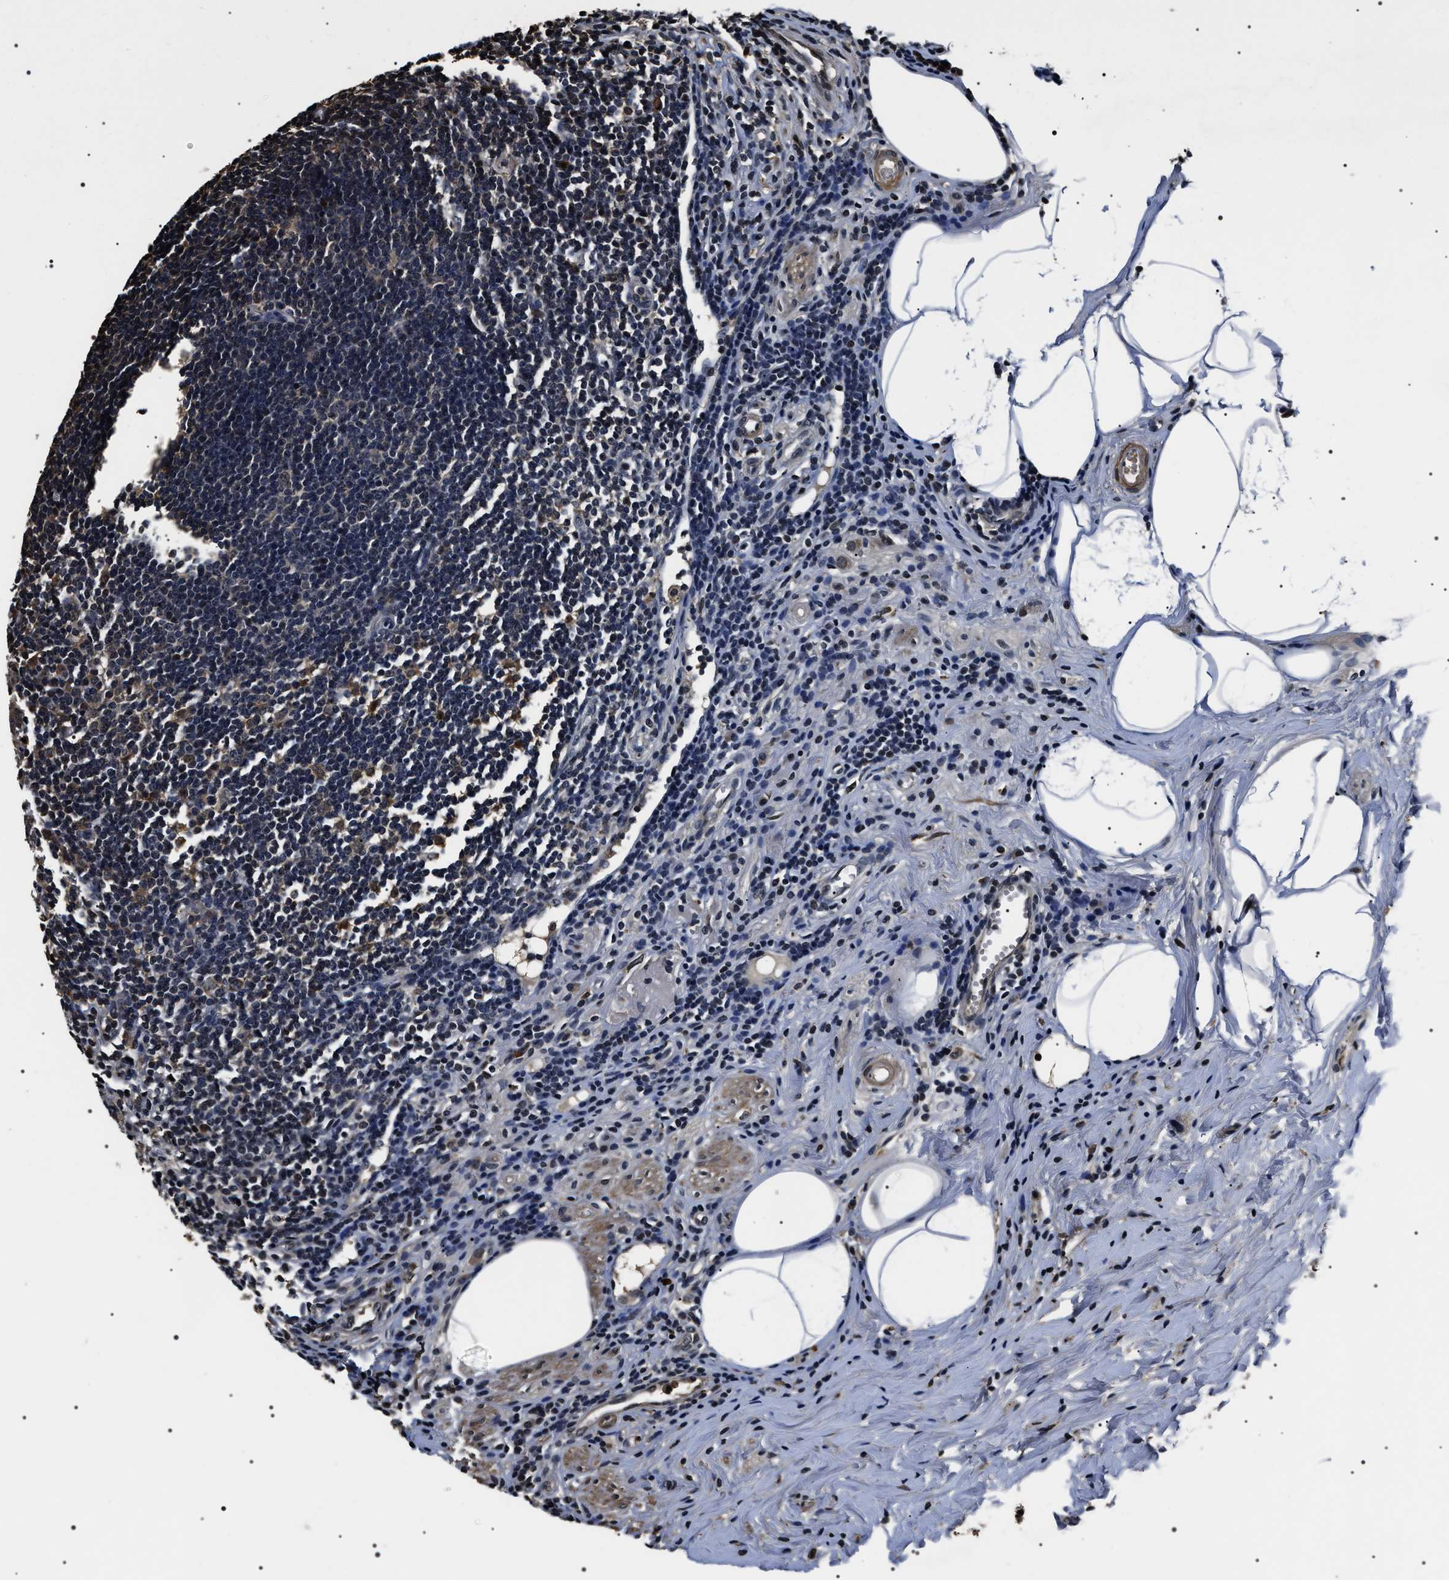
{"staining": {"intensity": "weak", "quantity": "25%-75%", "location": "cytoplasmic/membranous"}, "tissue": "appendix", "cell_type": "Glandular cells", "image_type": "normal", "snomed": [{"axis": "morphology", "description": "Normal tissue, NOS"}, {"axis": "topography", "description": "Appendix"}], "caption": "IHC (DAB) staining of normal human appendix reveals weak cytoplasmic/membranous protein staining in approximately 25%-75% of glandular cells.", "gene": "ARHGAP22", "patient": {"sex": "female", "age": 50}}